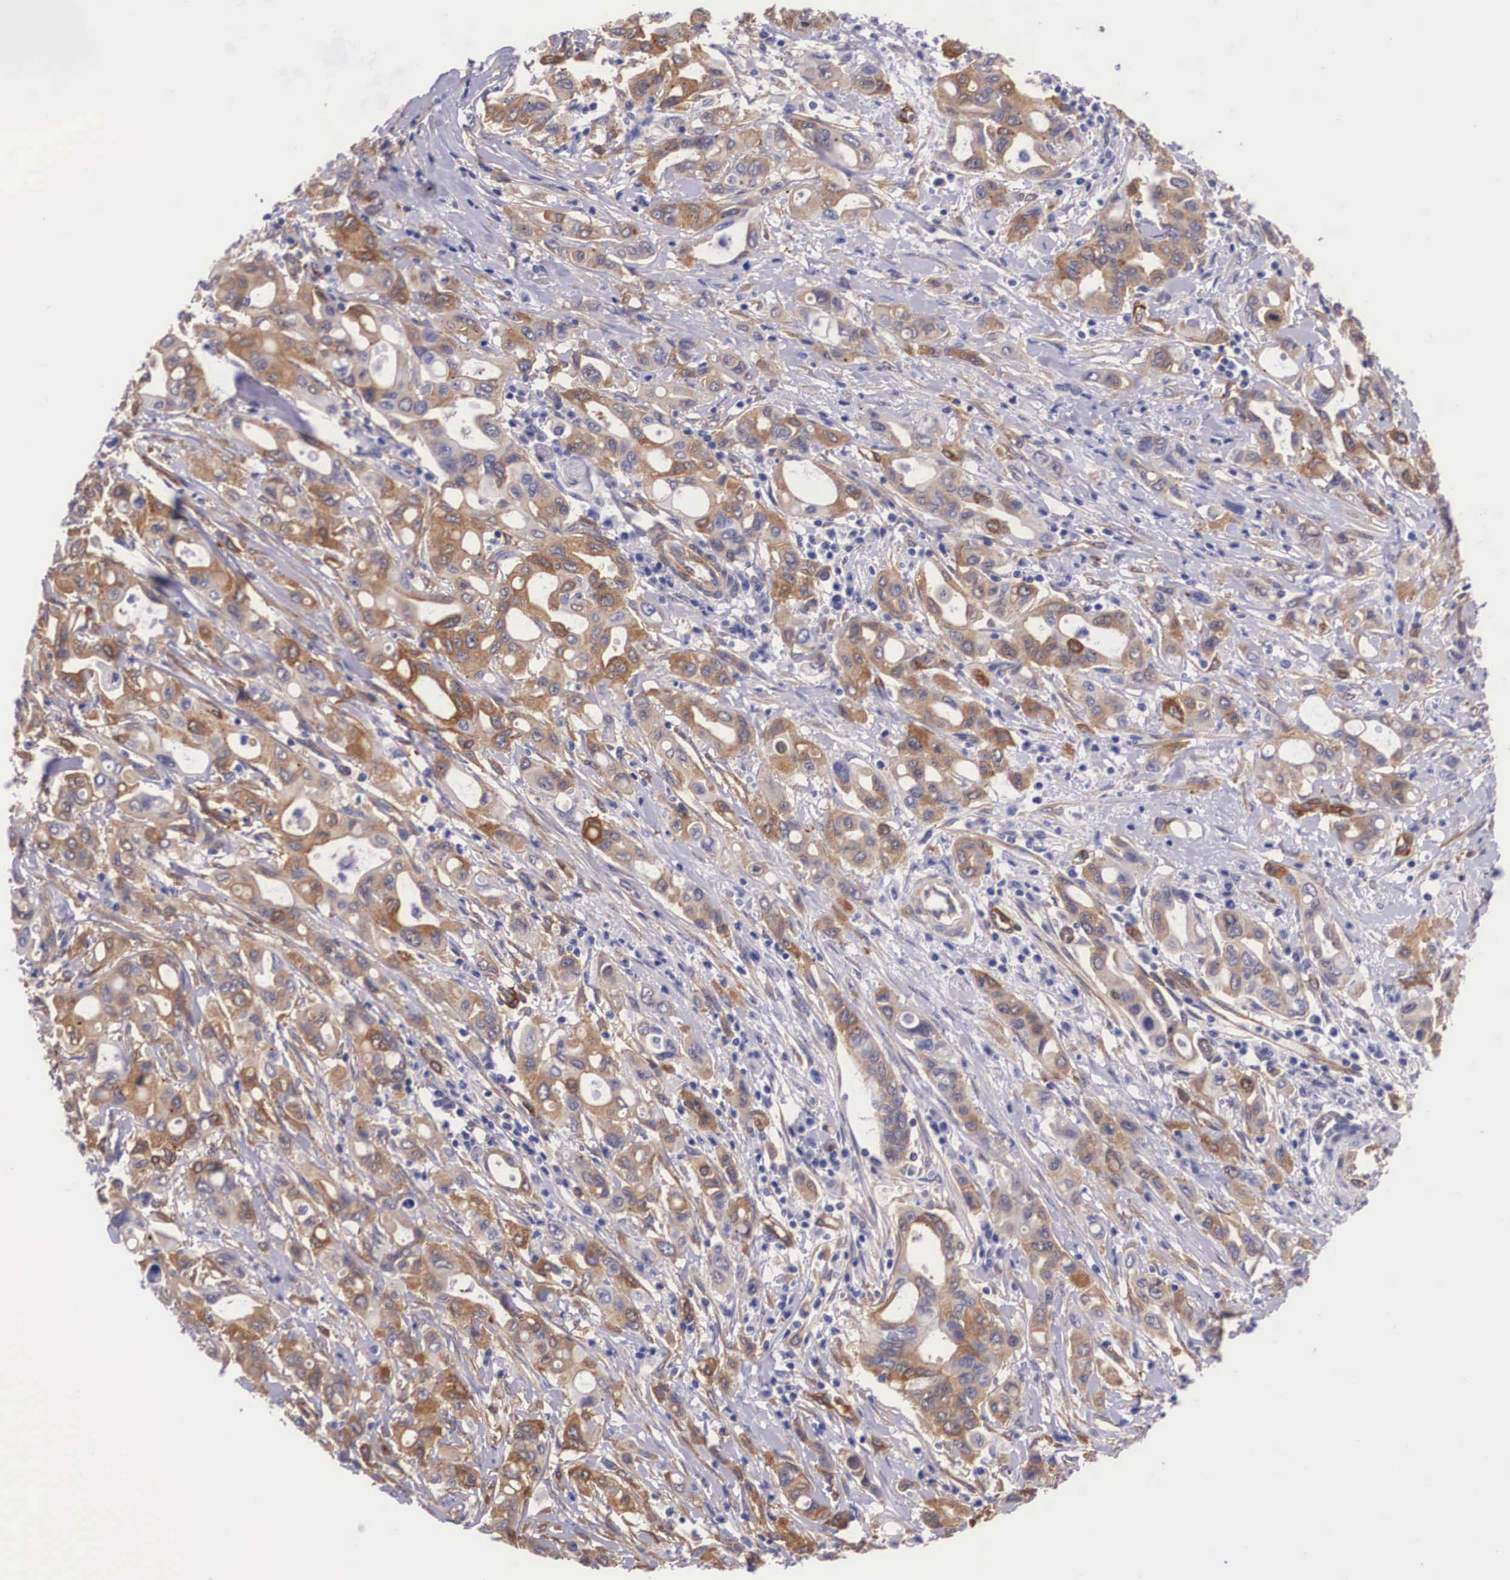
{"staining": {"intensity": "strong", "quantity": "25%-75%", "location": "cytoplasmic/membranous"}, "tissue": "pancreatic cancer", "cell_type": "Tumor cells", "image_type": "cancer", "snomed": [{"axis": "morphology", "description": "Adenocarcinoma, NOS"}, {"axis": "topography", "description": "Pancreas"}], "caption": "Tumor cells demonstrate high levels of strong cytoplasmic/membranous positivity in approximately 25%-75% of cells in adenocarcinoma (pancreatic).", "gene": "BCAR1", "patient": {"sex": "female", "age": 57}}